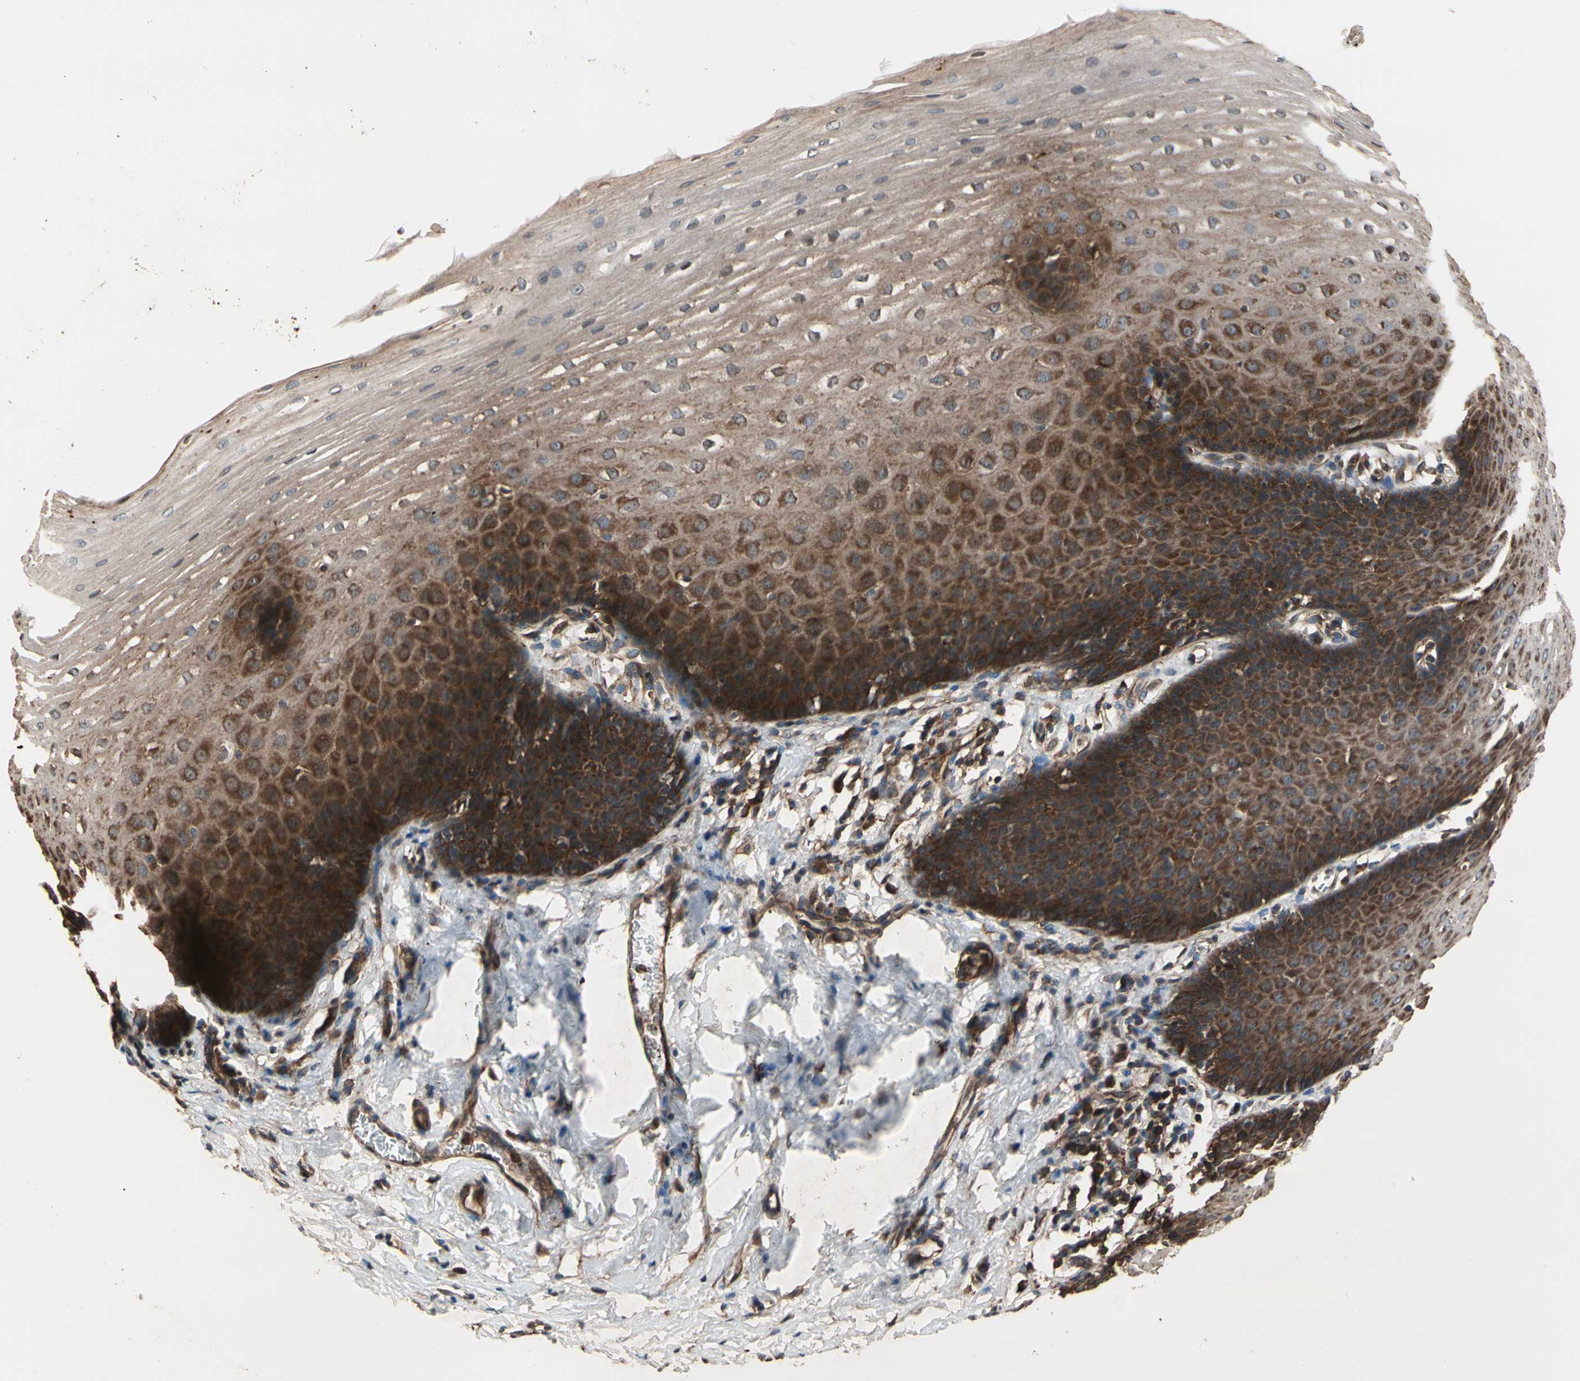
{"staining": {"intensity": "strong", "quantity": "25%-75%", "location": "cytoplasmic/membranous"}, "tissue": "esophagus", "cell_type": "Squamous epithelial cells", "image_type": "normal", "snomed": [{"axis": "morphology", "description": "Normal tissue, NOS"}, {"axis": "topography", "description": "Esophagus"}], "caption": "A brown stain labels strong cytoplasmic/membranous expression of a protein in squamous epithelial cells of benign human esophagus.", "gene": "AGBL2", "patient": {"sex": "male", "age": 70}}